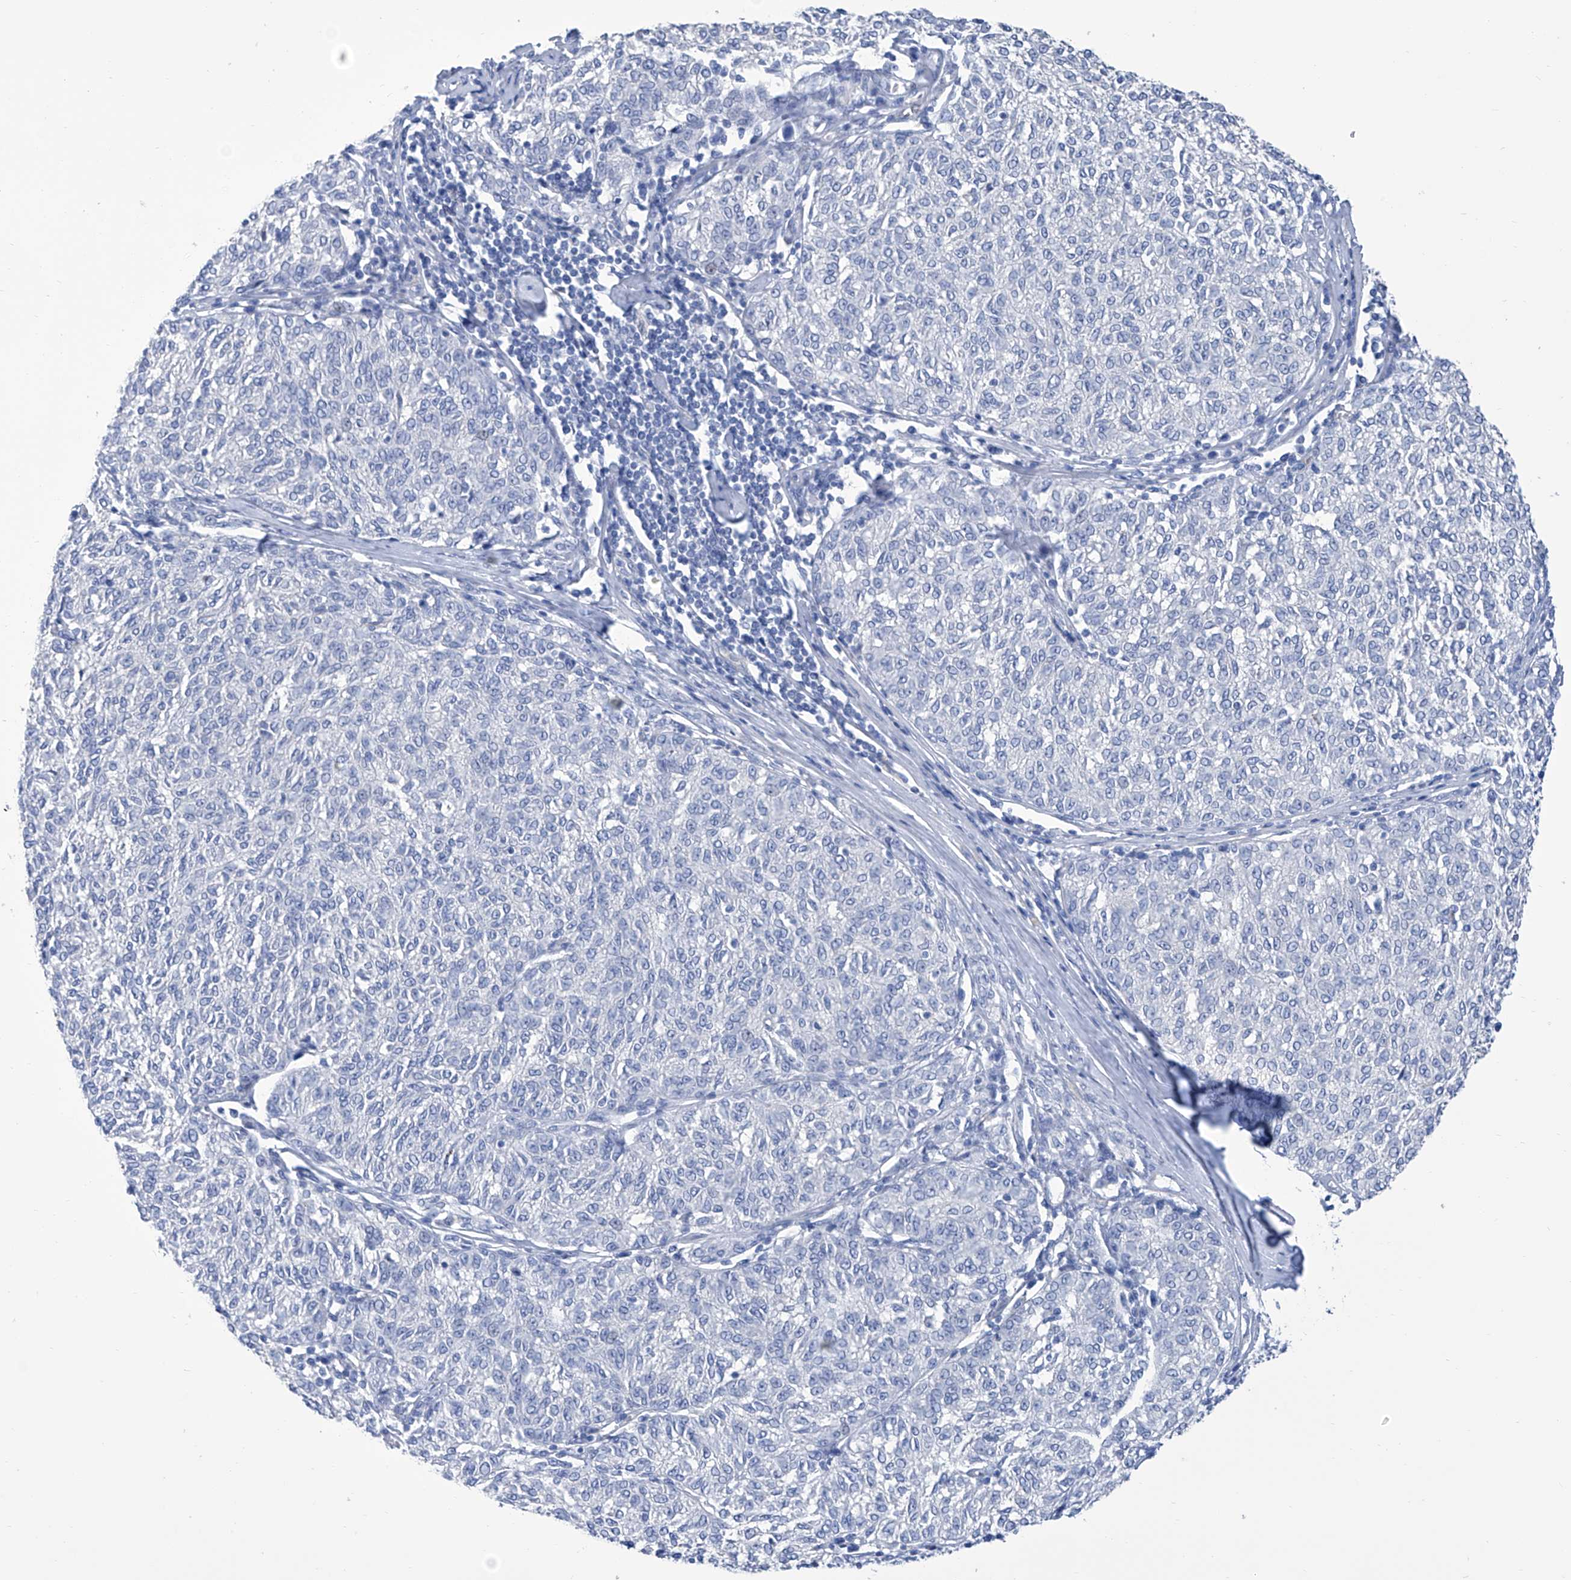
{"staining": {"intensity": "negative", "quantity": "none", "location": "none"}, "tissue": "melanoma", "cell_type": "Tumor cells", "image_type": "cancer", "snomed": [{"axis": "morphology", "description": "Malignant melanoma, NOS"}, {"axis": "topography", "description": "Skin"}], "caption": "An immunohistochemistry photomicrograph of malignant melanoma is shown. There is no staining in tumor cells of malignant melanoma.", "gene": "SMS", "patient": {"sex": "female", "age": 72}}